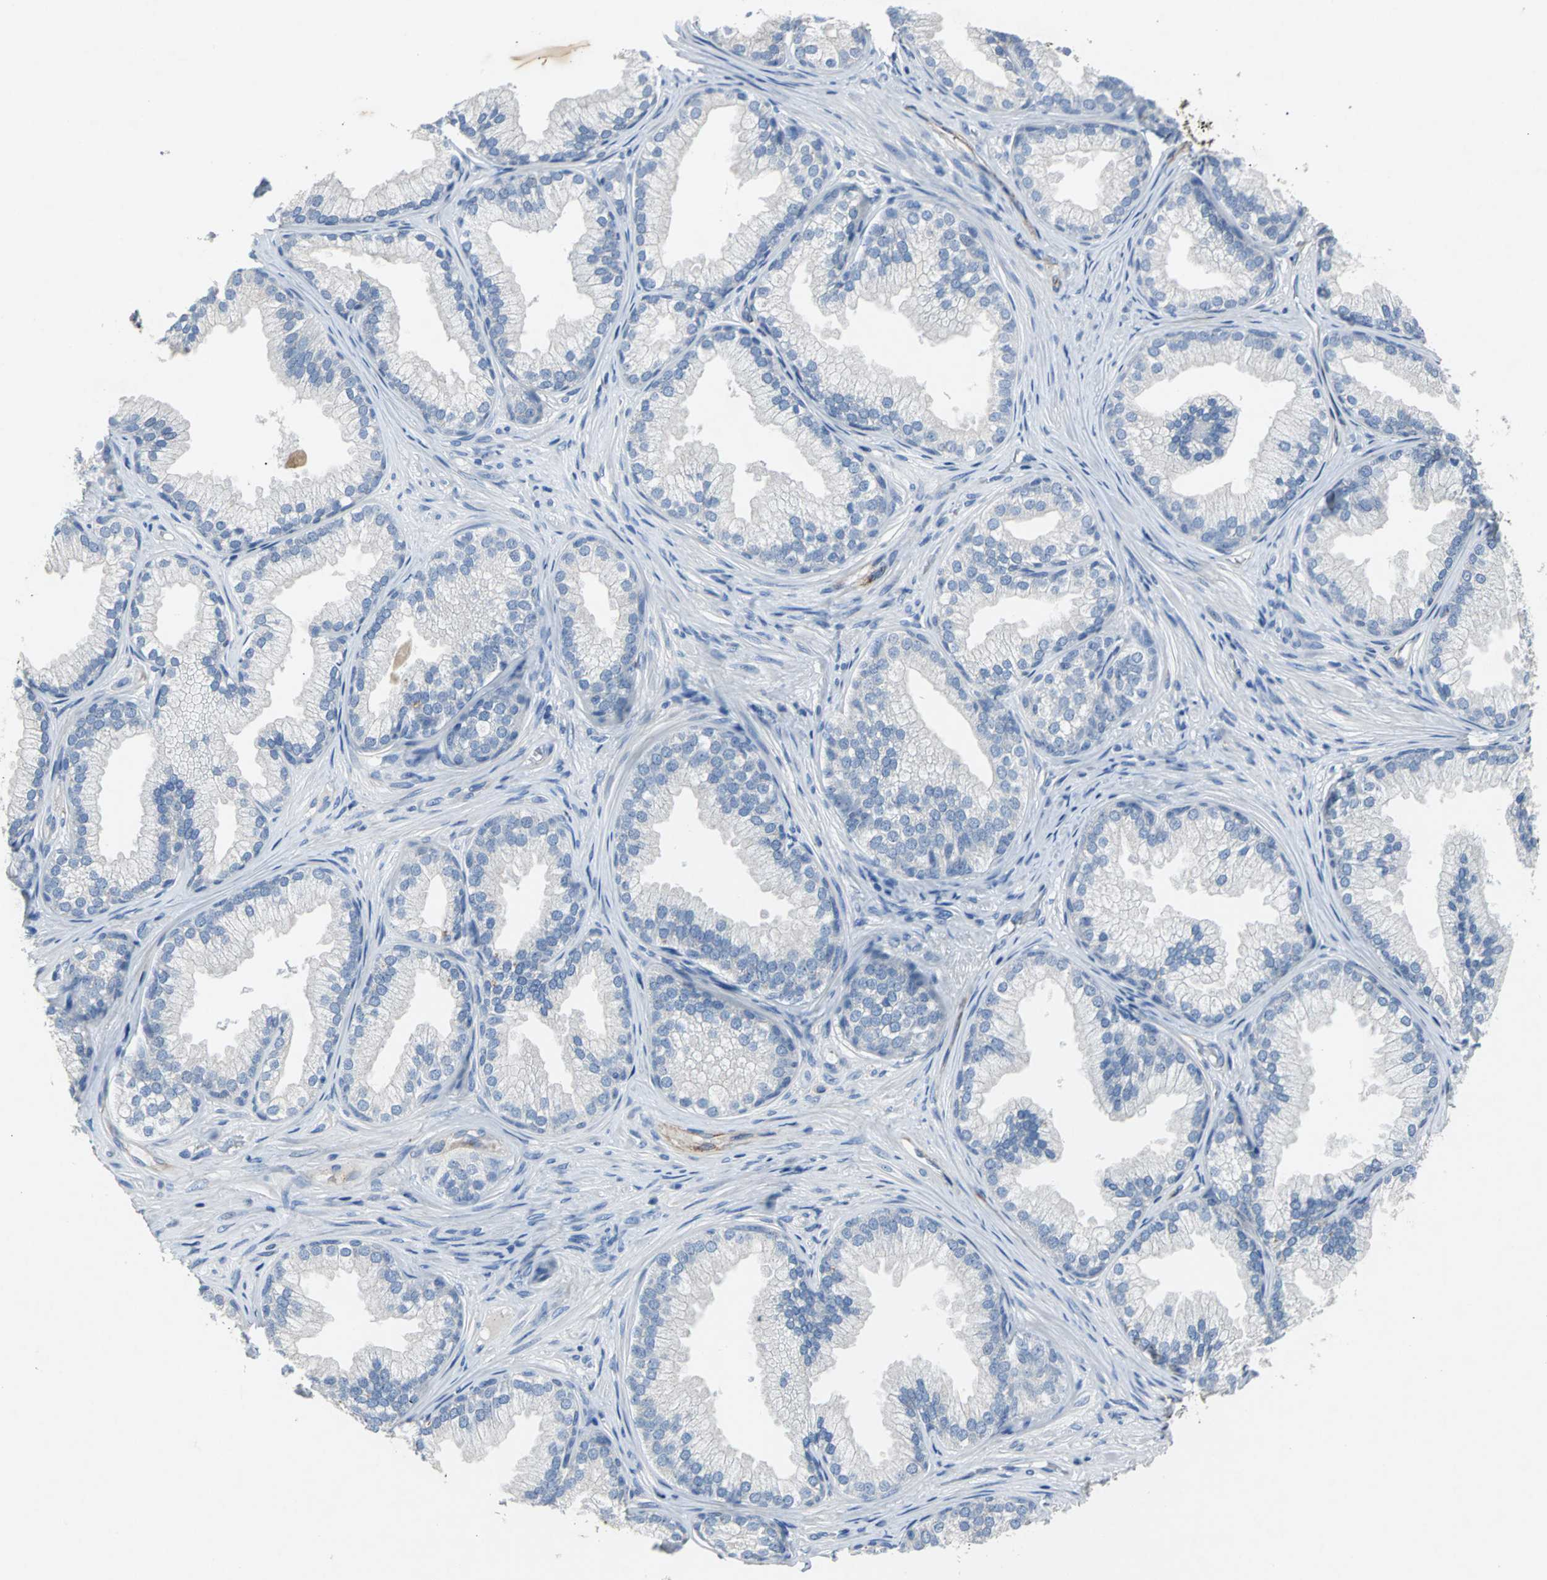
{"staining": {"intensity": "negative", "quantity": "none", "location": "none"}, "tissue": "prostate", "cell_type": "Glandular cells", "image_type": "normal", "snomed": [{"axis": "morphology", "description": "Normal tissue, NOS"}, {"axis": "topography", "description": "Prostate"}], "caption": "Immunohistochemical staining of normal prostate demonstrates no significant staining in glandular cells. (DAB (3,3'-diaminobenzidine) immunohistochemistry (IHC) with hematoxylin counter stain).", "gene": "EFNB3", "patient": {"sex": "male", "age": 76}}